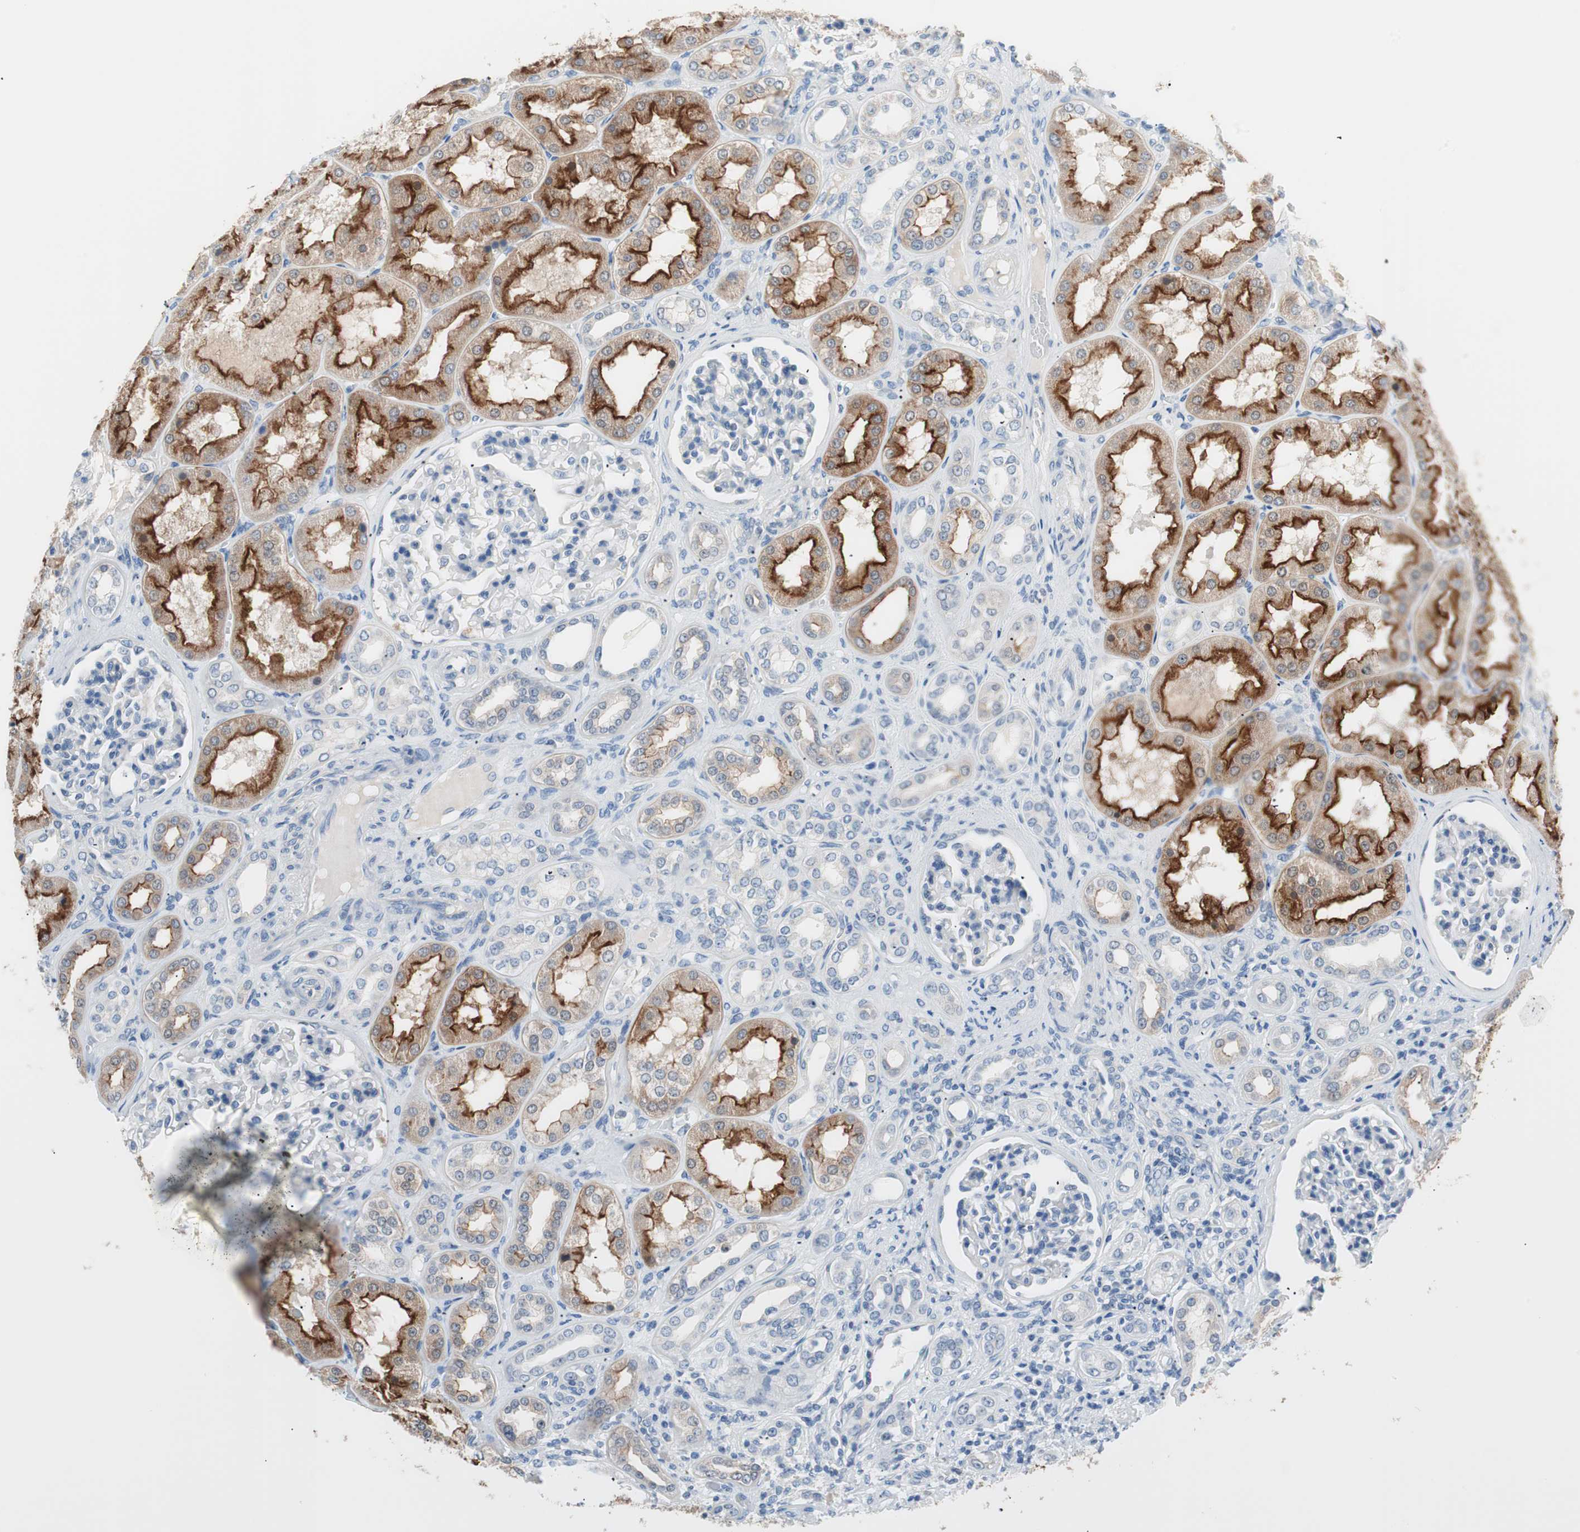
{"staining": {"intensity": "negative", "quantity": "none", "location": "none"}, "tissue": "kidney", "cell_type": "Cells in glomeruli", "image_type": "normal", "snomed": [{"axis": "morphology", "description": "Normal tissue, NOS"}, {"axis": "topography", "description": "Kidney"}], "caption": "DAB immunohistochemical staining of unremarkable human kidney reveals no significant positivity in cells in glomeruli.", "gene": "VIL1", "patient": {"sex": "female", "age": 56}}